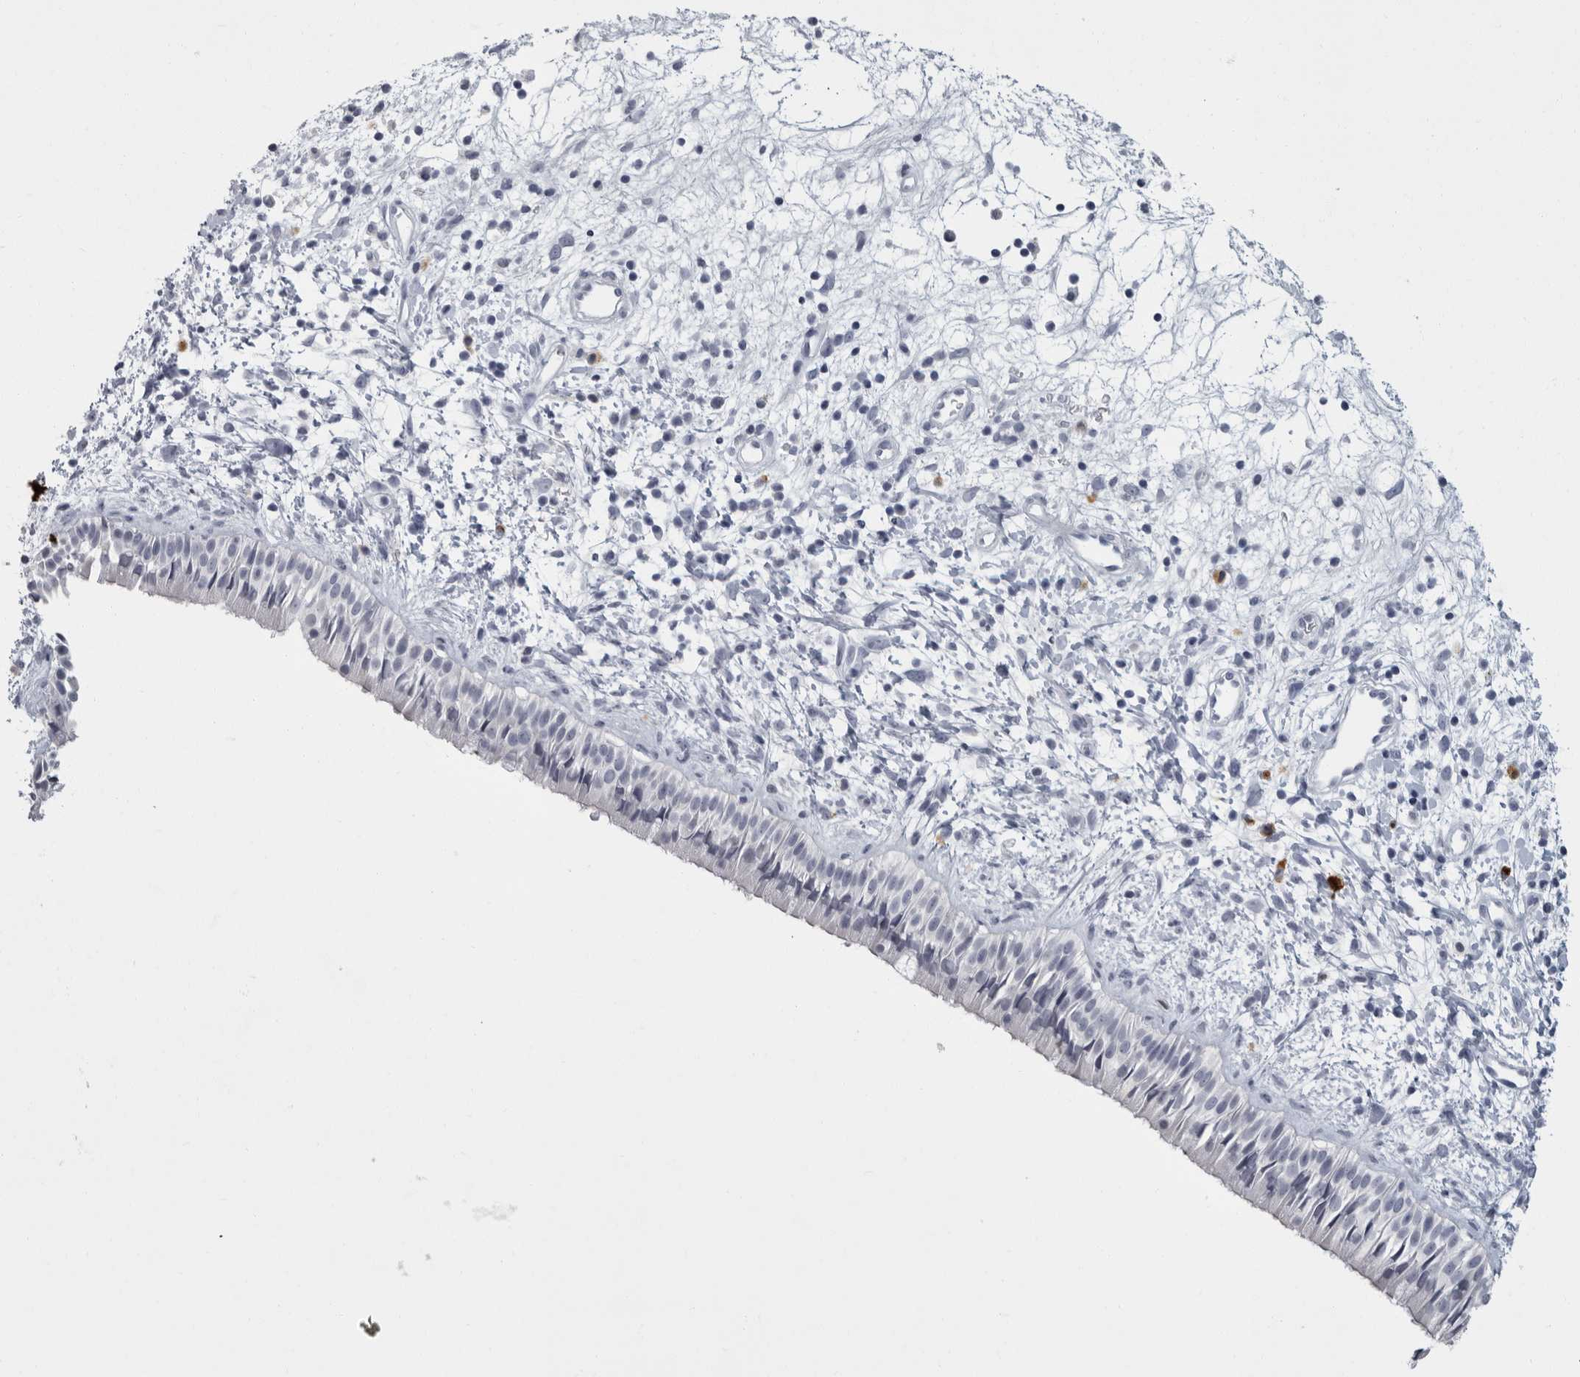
{"staining": {"intensity": "negative", "quantity": "none", "location": "none"}, "tissue": "nasopharynx", "cell_type": "Respiratory epithelial cells", "image_type": "normal", "snomed": [{"axis": "morphology", "description": "Normal tissue, NOS"}, {"axis": "topography", "description": "Nasopharynx"}], "caption": "Respiratory epithelial cells show no significant protein staining in normal nasopharynx.", "gene": "SLC25A39", "patient": {"sex": "male", "age": 22}}